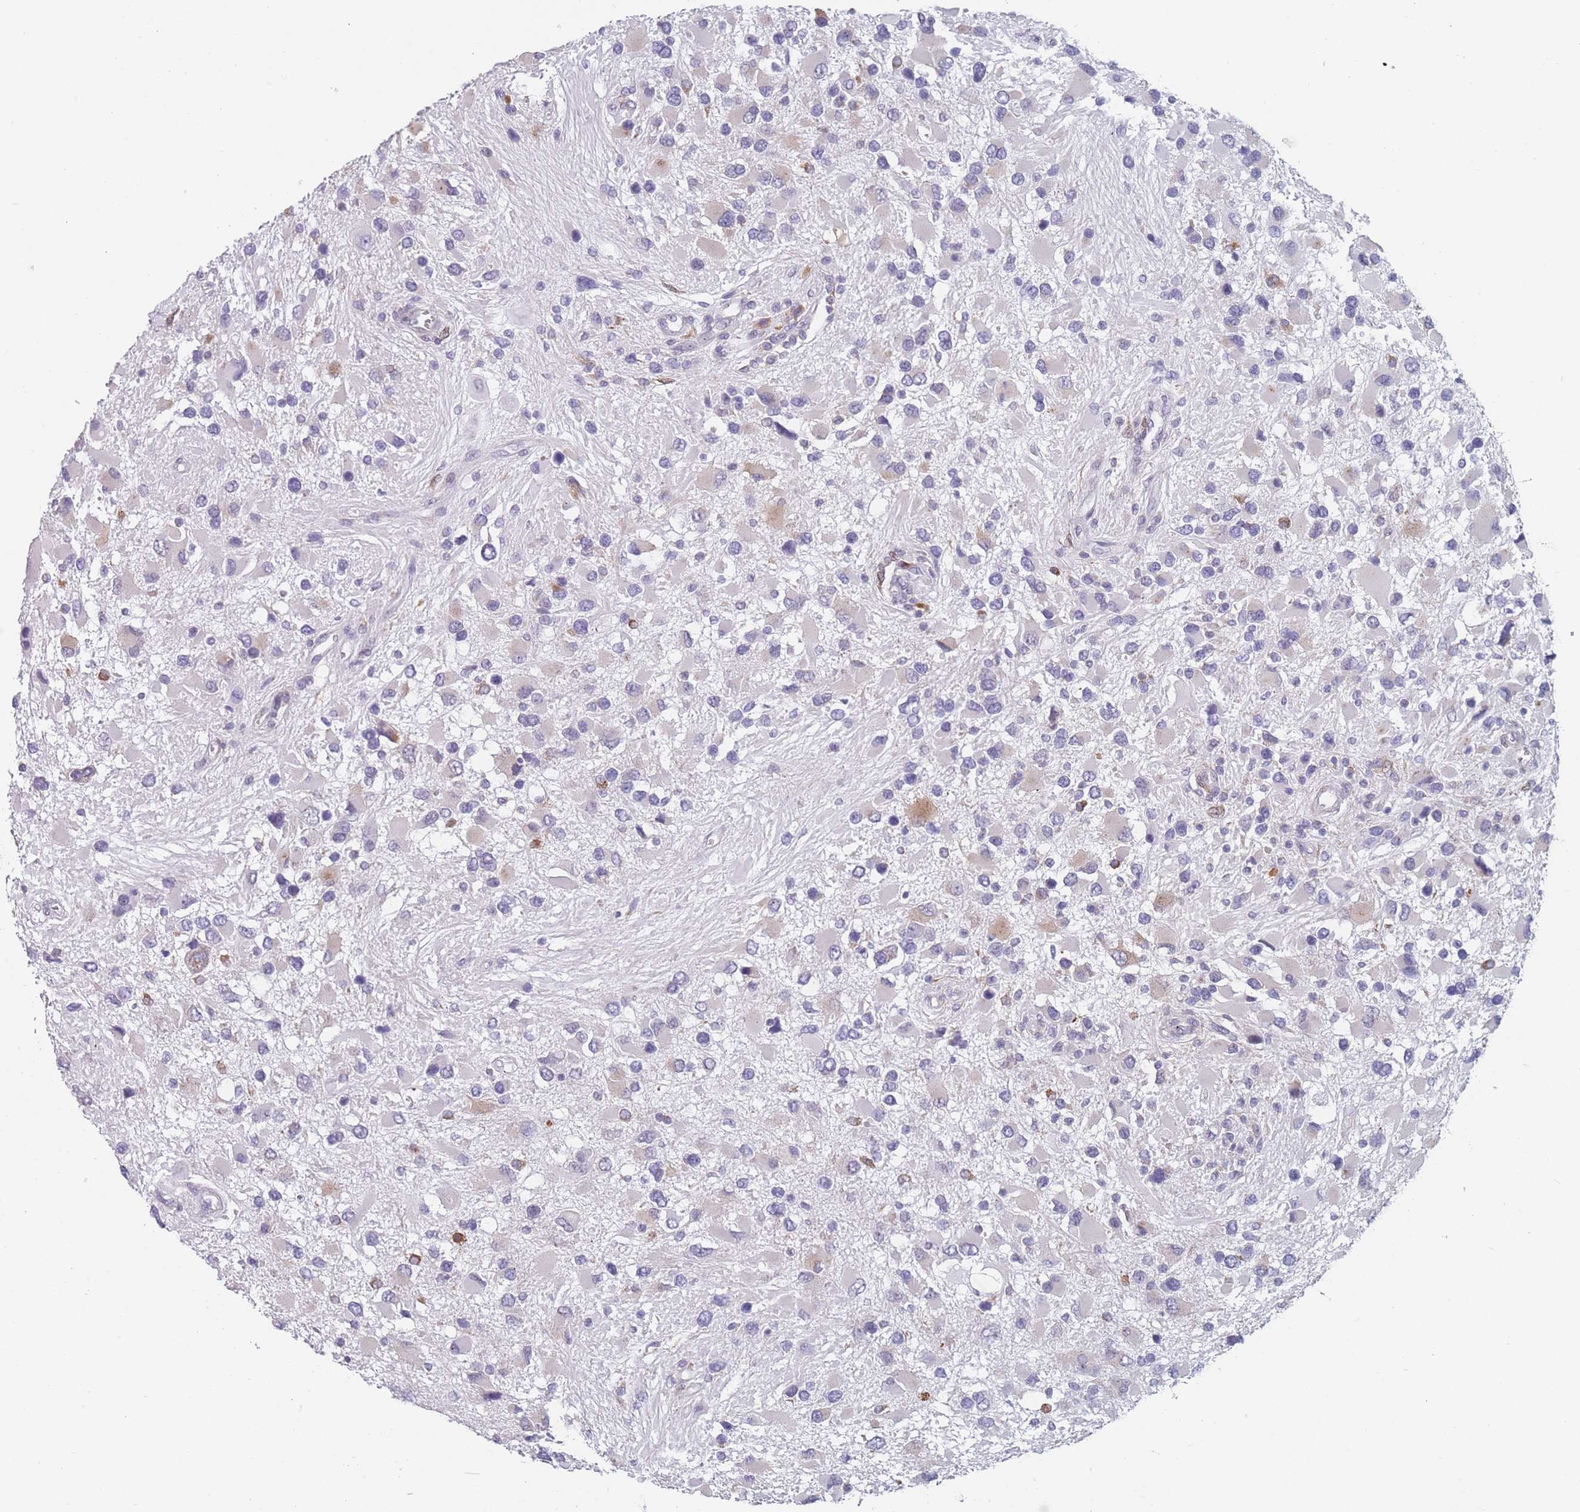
{"staining": {"intensity": "negative", "quantity": "none", "location": "none"}, "tissue": "glioma", "cell_type": "Tumor cells", "image_type": "cancer", "snomed": [{"axis": "morphology", "description": "Glioma, malignant, High grade"}, {"axis": "topography", "description": "Brain"}], "caption": "Immunohistochemistry (IHC) histopathology image of neoplastic tissue: high-grade glioma (malignant) stained with DAB exhibits no significant protein positivity in tumor cells.", "gene": "TMED10", "patient": {"sex": "male", "age": 53}}